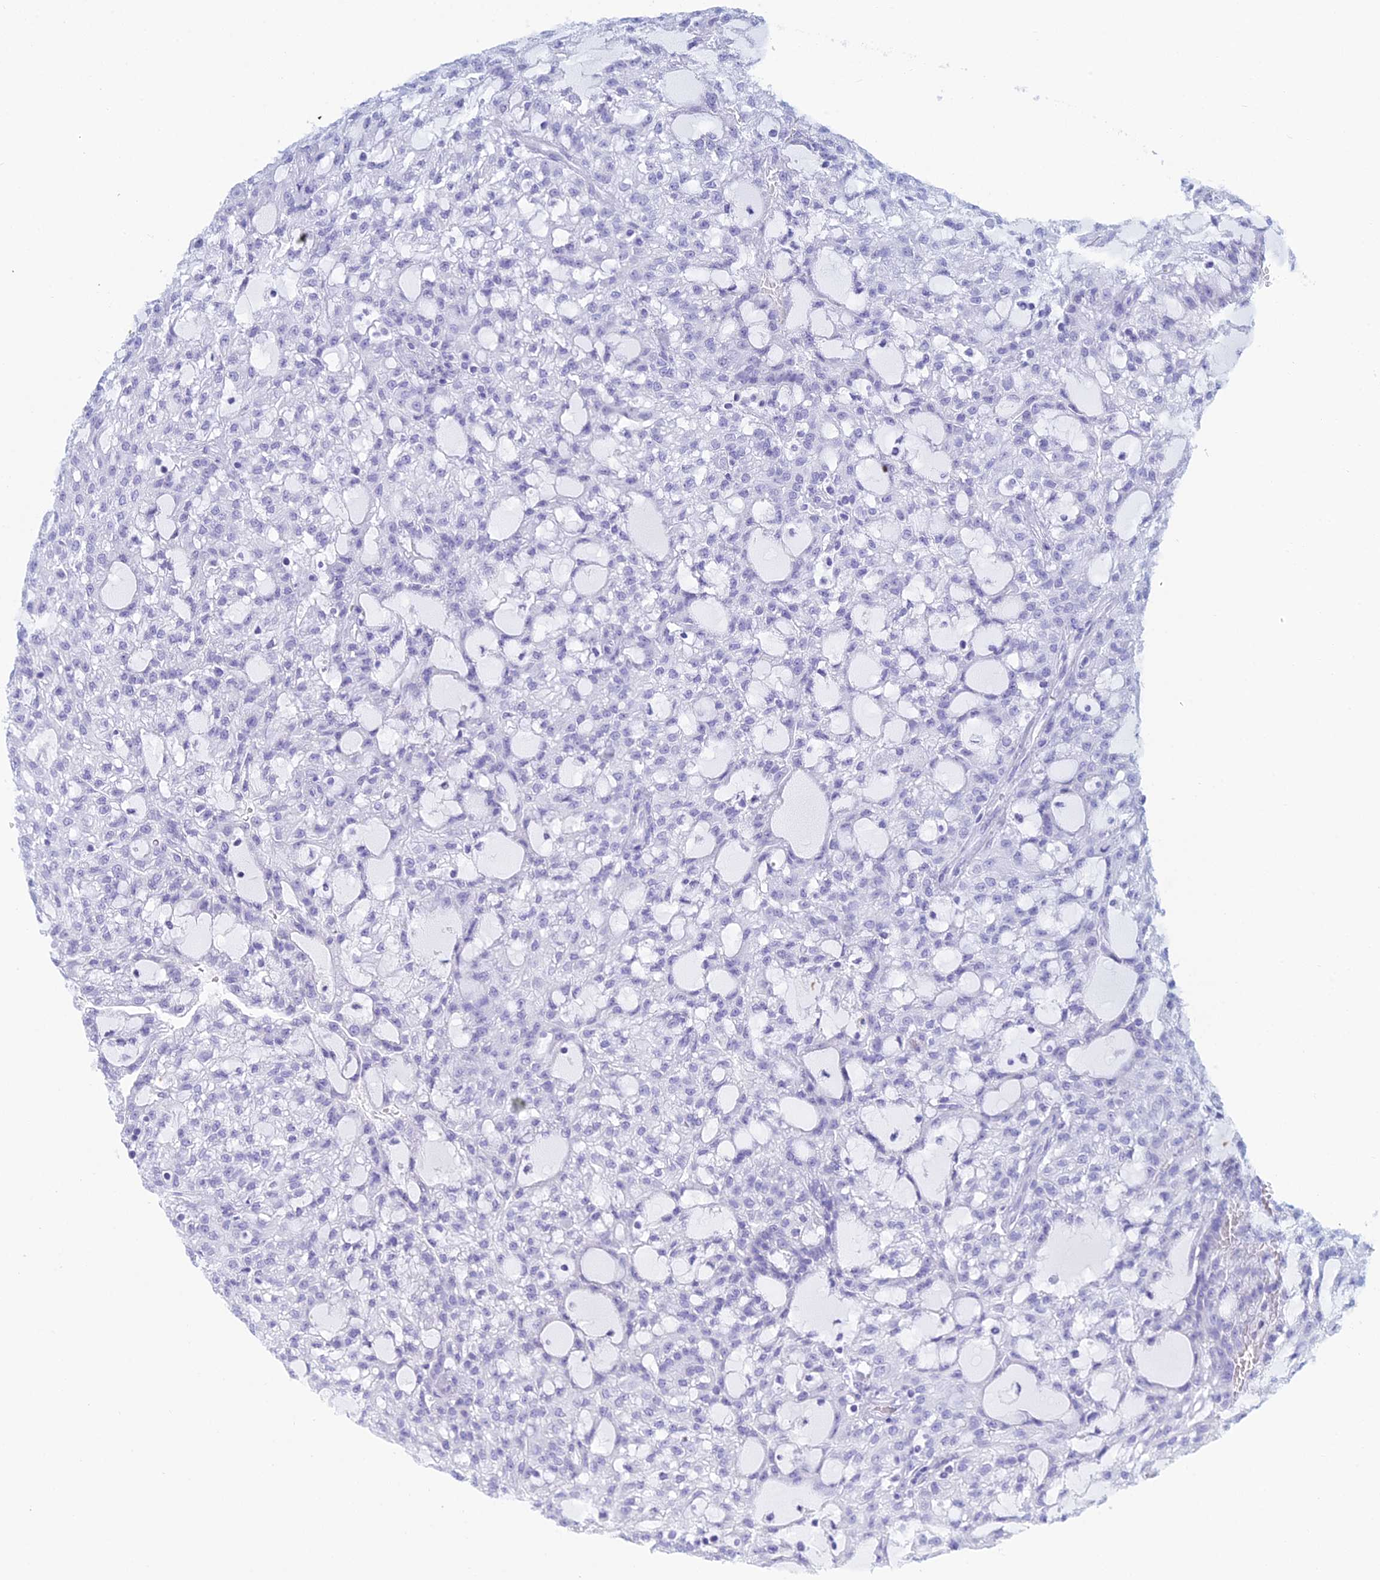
{"staining": {"intensity": "negative", "quantity": "none", "location": "none"}, "tissue": "renal cancer", "cell_type": "Tumor cells", "image_type": "cancer", "snomed": [{"axis": "morphology", "description": "Adenocarcinoma, NOS"}, {"axis": "topography", "description": "Kidney"}], "caption": "IHC image of neoplastic tissue: human renal cancer stained with DAB (3,3'-diaminobenzidine) exhibits no significant protein positivity in tumor cells. (DAB (3,3'-diaminobenzidine) immunohistochemistry visualized using brightfield microscopy, high magnification).", "gene": "MUC13", "patient": {"sex": "male", "age": 63}}